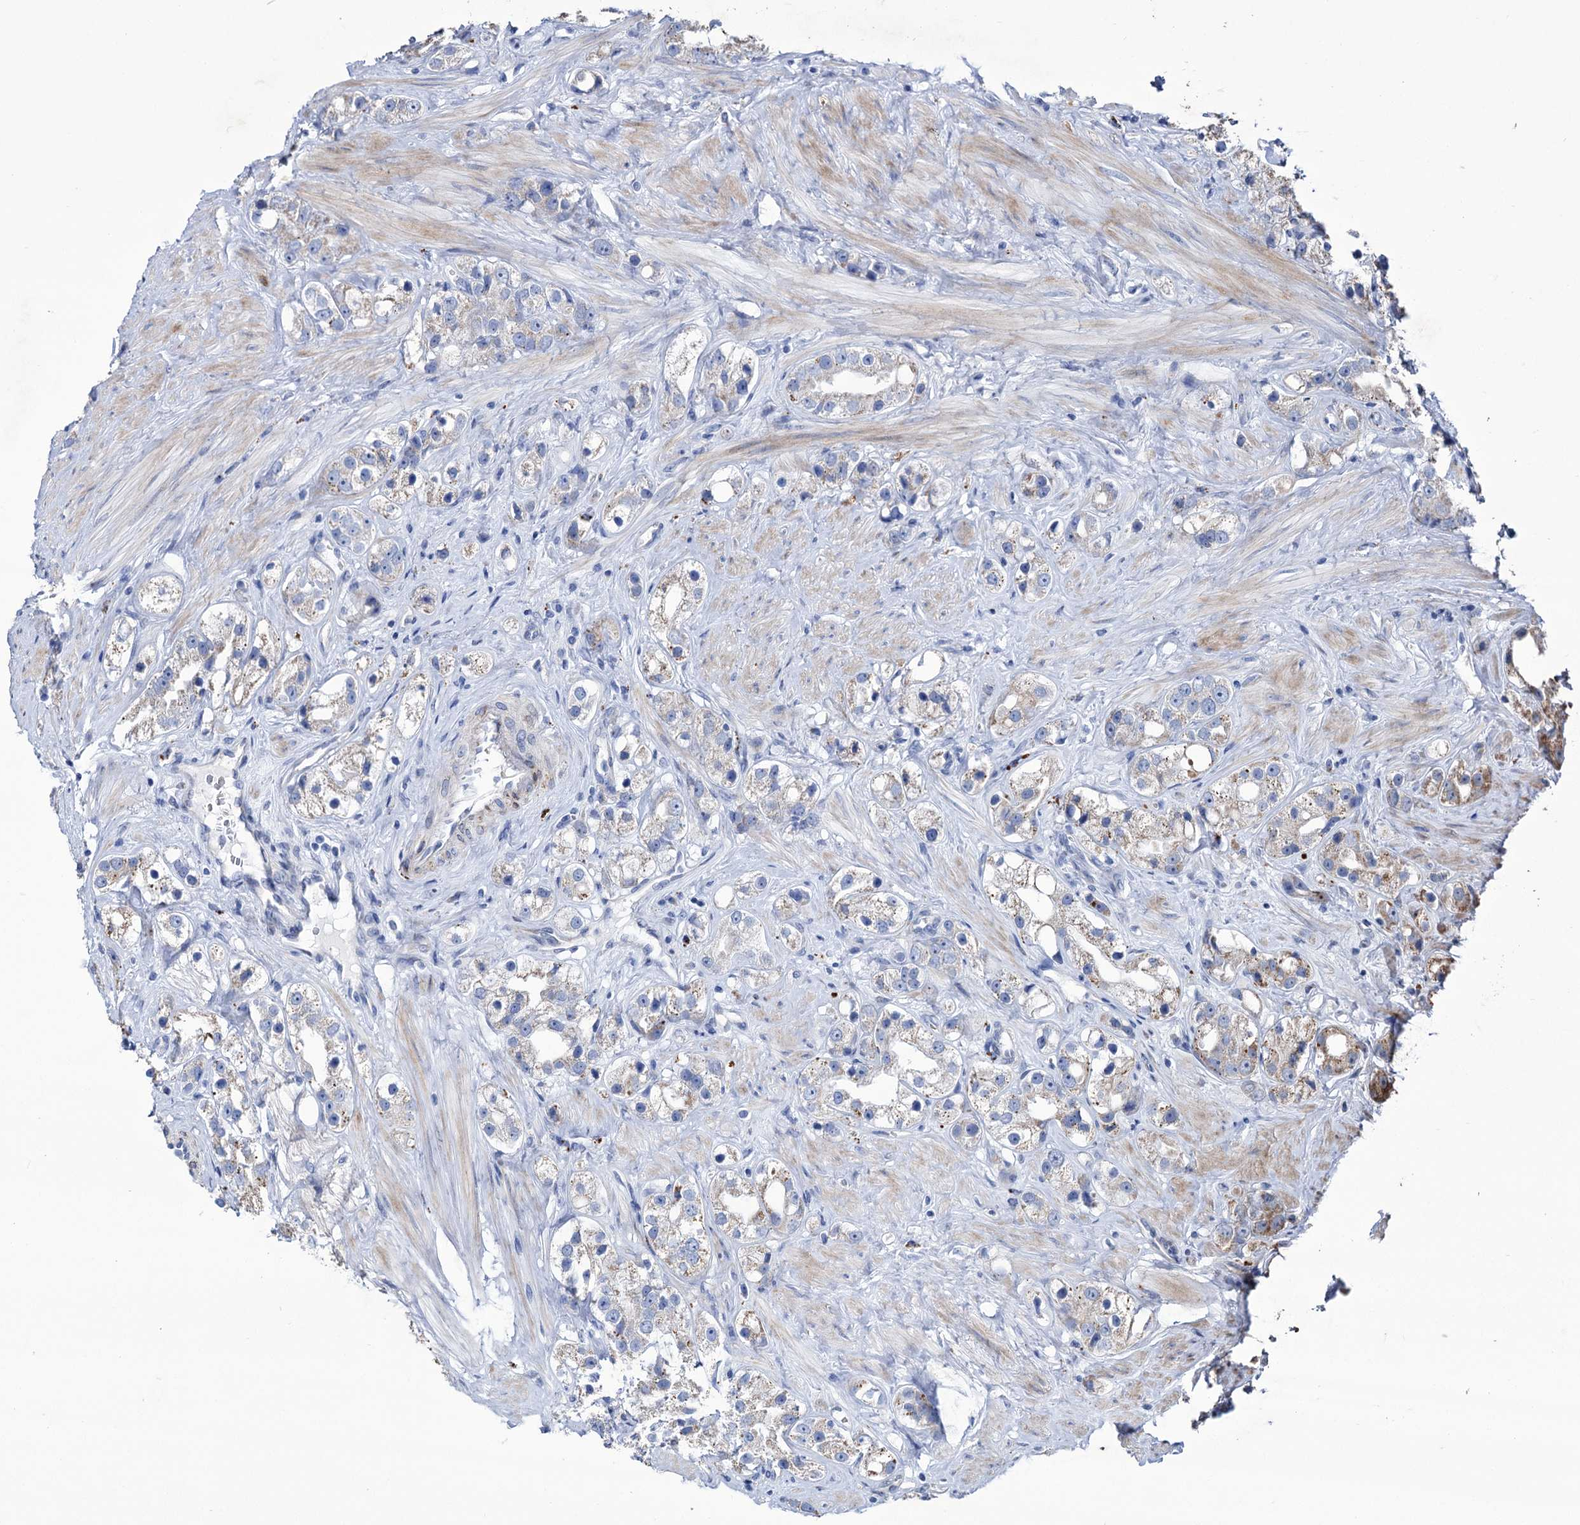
{"staining": {"intensity": "weak", "quantity": "25%-75%", "location": "cytoplasmic/membranous"}, "tissue": "prostate cancer", "cell_type": "Tumor cells", "image_type": "cancer", "snomed": [{"axis": "morphology", "description": "Adenocarcinoma, NOS"}, {"axis": "topography", "description": "Prostate"}], "caption": "This is a photomicrograph of IHC staining of prostate cancer, which shows weak positivity in the cytoplasmic/membranous of tumor cells.", "gene": "TUBGCP5", "patient": {"sex": "male", "age": 79}}